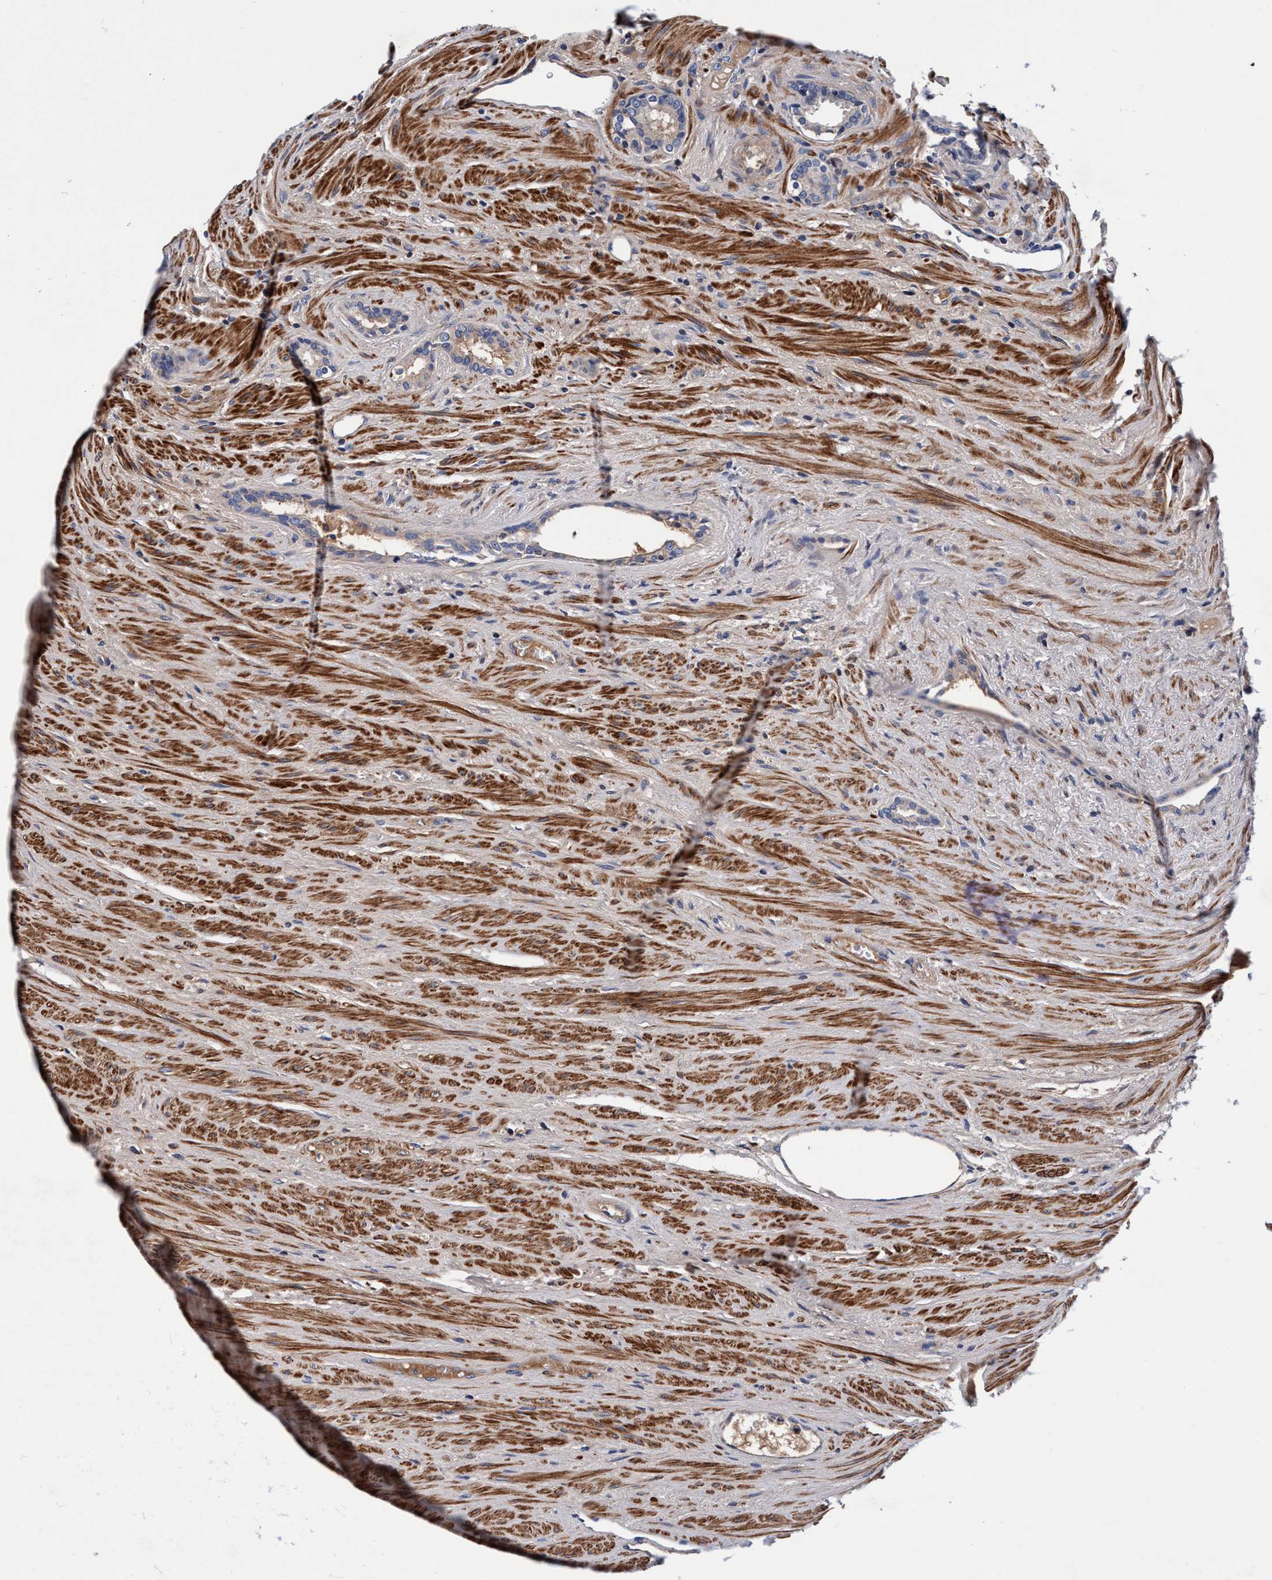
{"staining": {"intensity": "negative", "quantity": "none", "location": "none"}, "tissue": "prostate cancer", "cell_type": "Tumor cells", "image_type": "cancer", "snomed": [{"axis": "morphology", "description": "Adenocarcinoma, High grade"}, {"axis": "topography", "description": "Prostate"}], "caption": "A histopathology image of prostate cancer (high-grade adenocarcinoma) stained for a protein shows no brown staining in tumor cells.", "gene": "RNF208", "patient": {"sex": "male", "age": 71}}